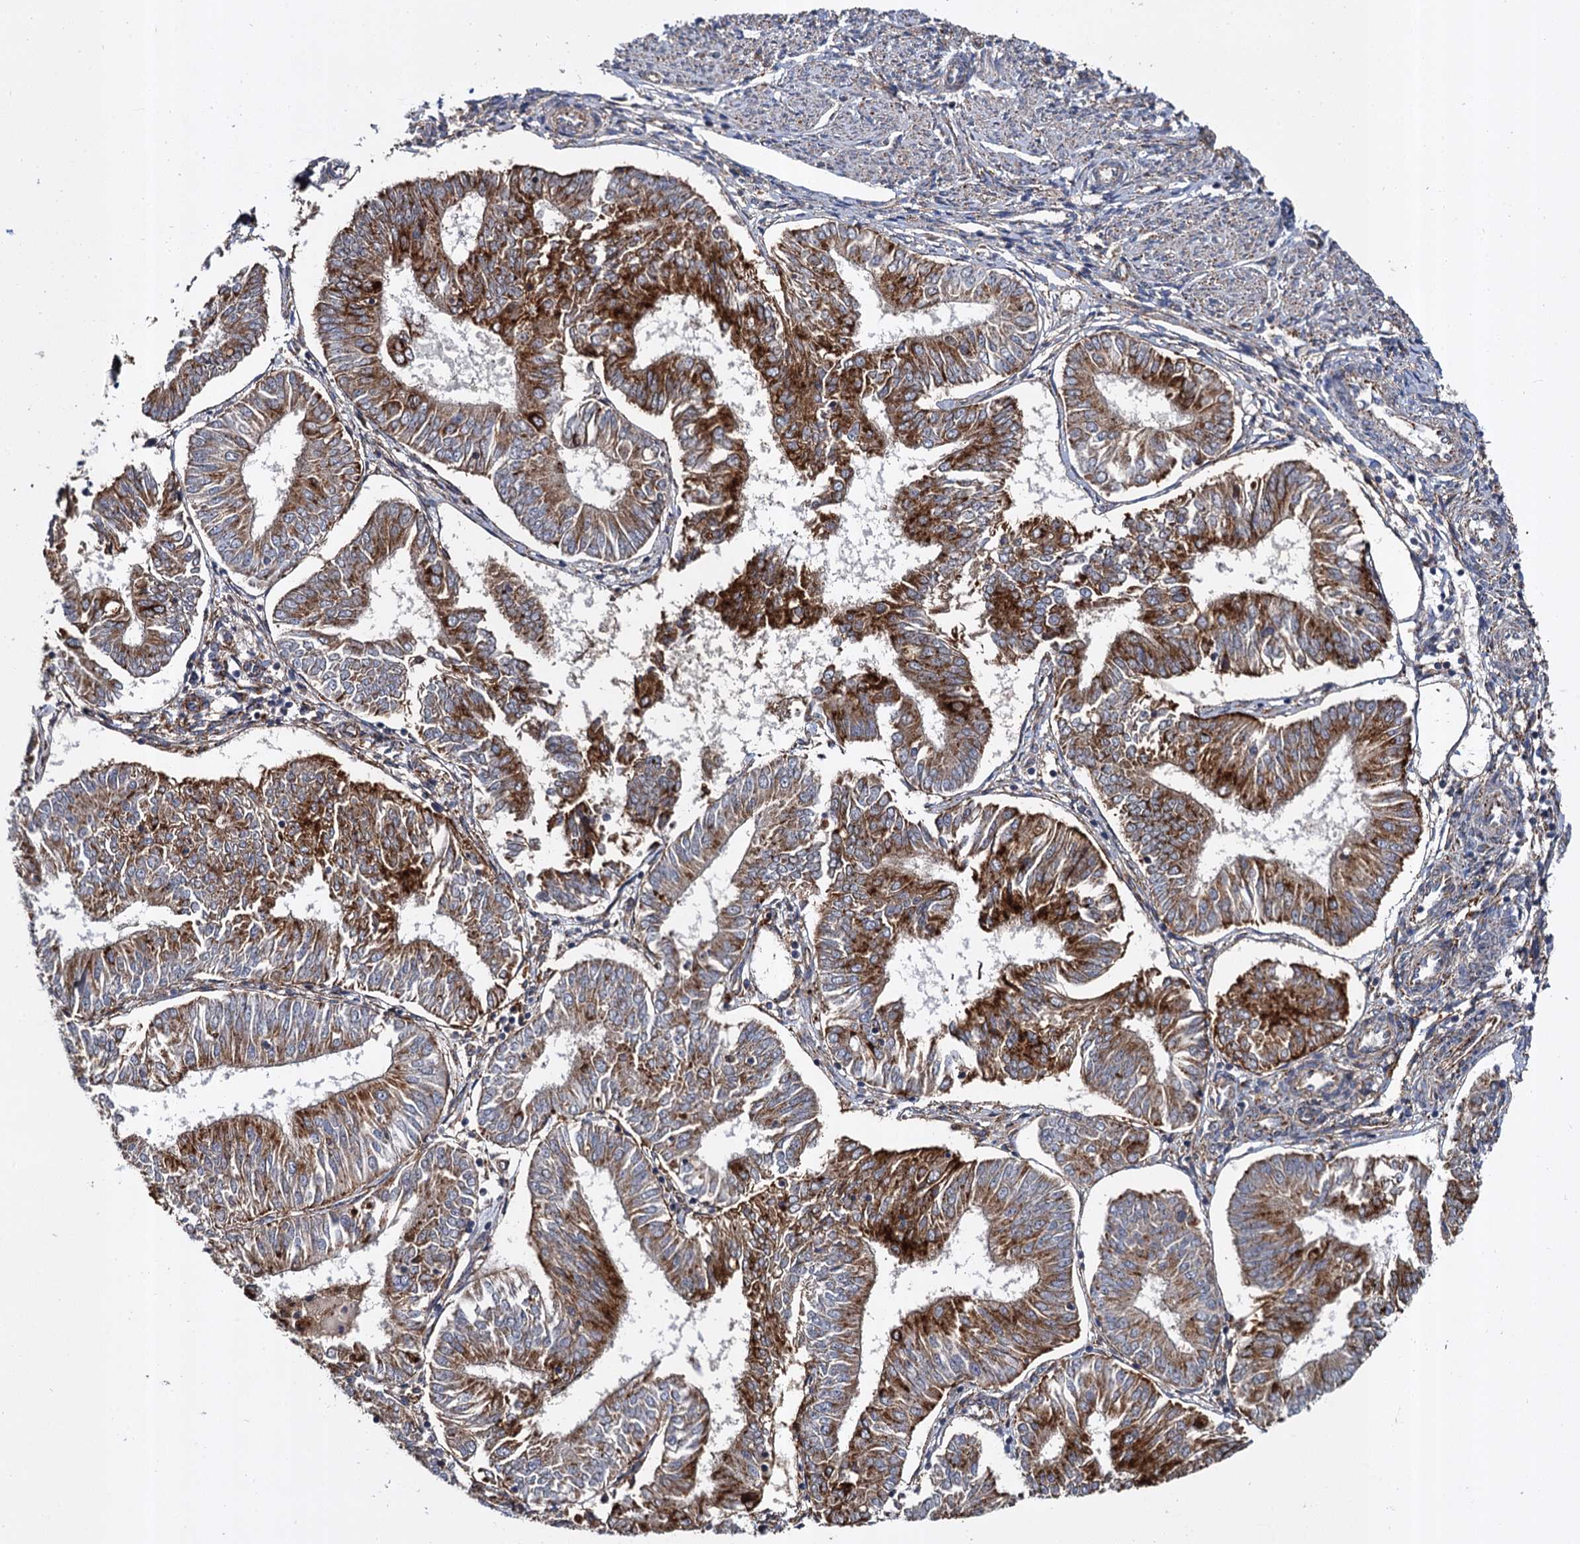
{"staining": {"intensity": "strong", "quantity": ">75%", "location": "cytoplasmic/membranous"}, "tissue": "endometrial cancer", "cell_type": "Tumor cells", "image_type": "cancer", "snomed": [{"axis": "morphology", "description": "Adenocarcinoma, NOS"}, {"axis": "topography", "description": "Endometrium"}], "caption": "This photomicrograph exhibits immunohistochemistry staining of endometrial cancer (adenocarcinoma), with high strong cytoplasmic/membranous expression in about >75% of tumor cells.", "gene": "GBA1", "patient": {"sex": "female", "age": 58}}